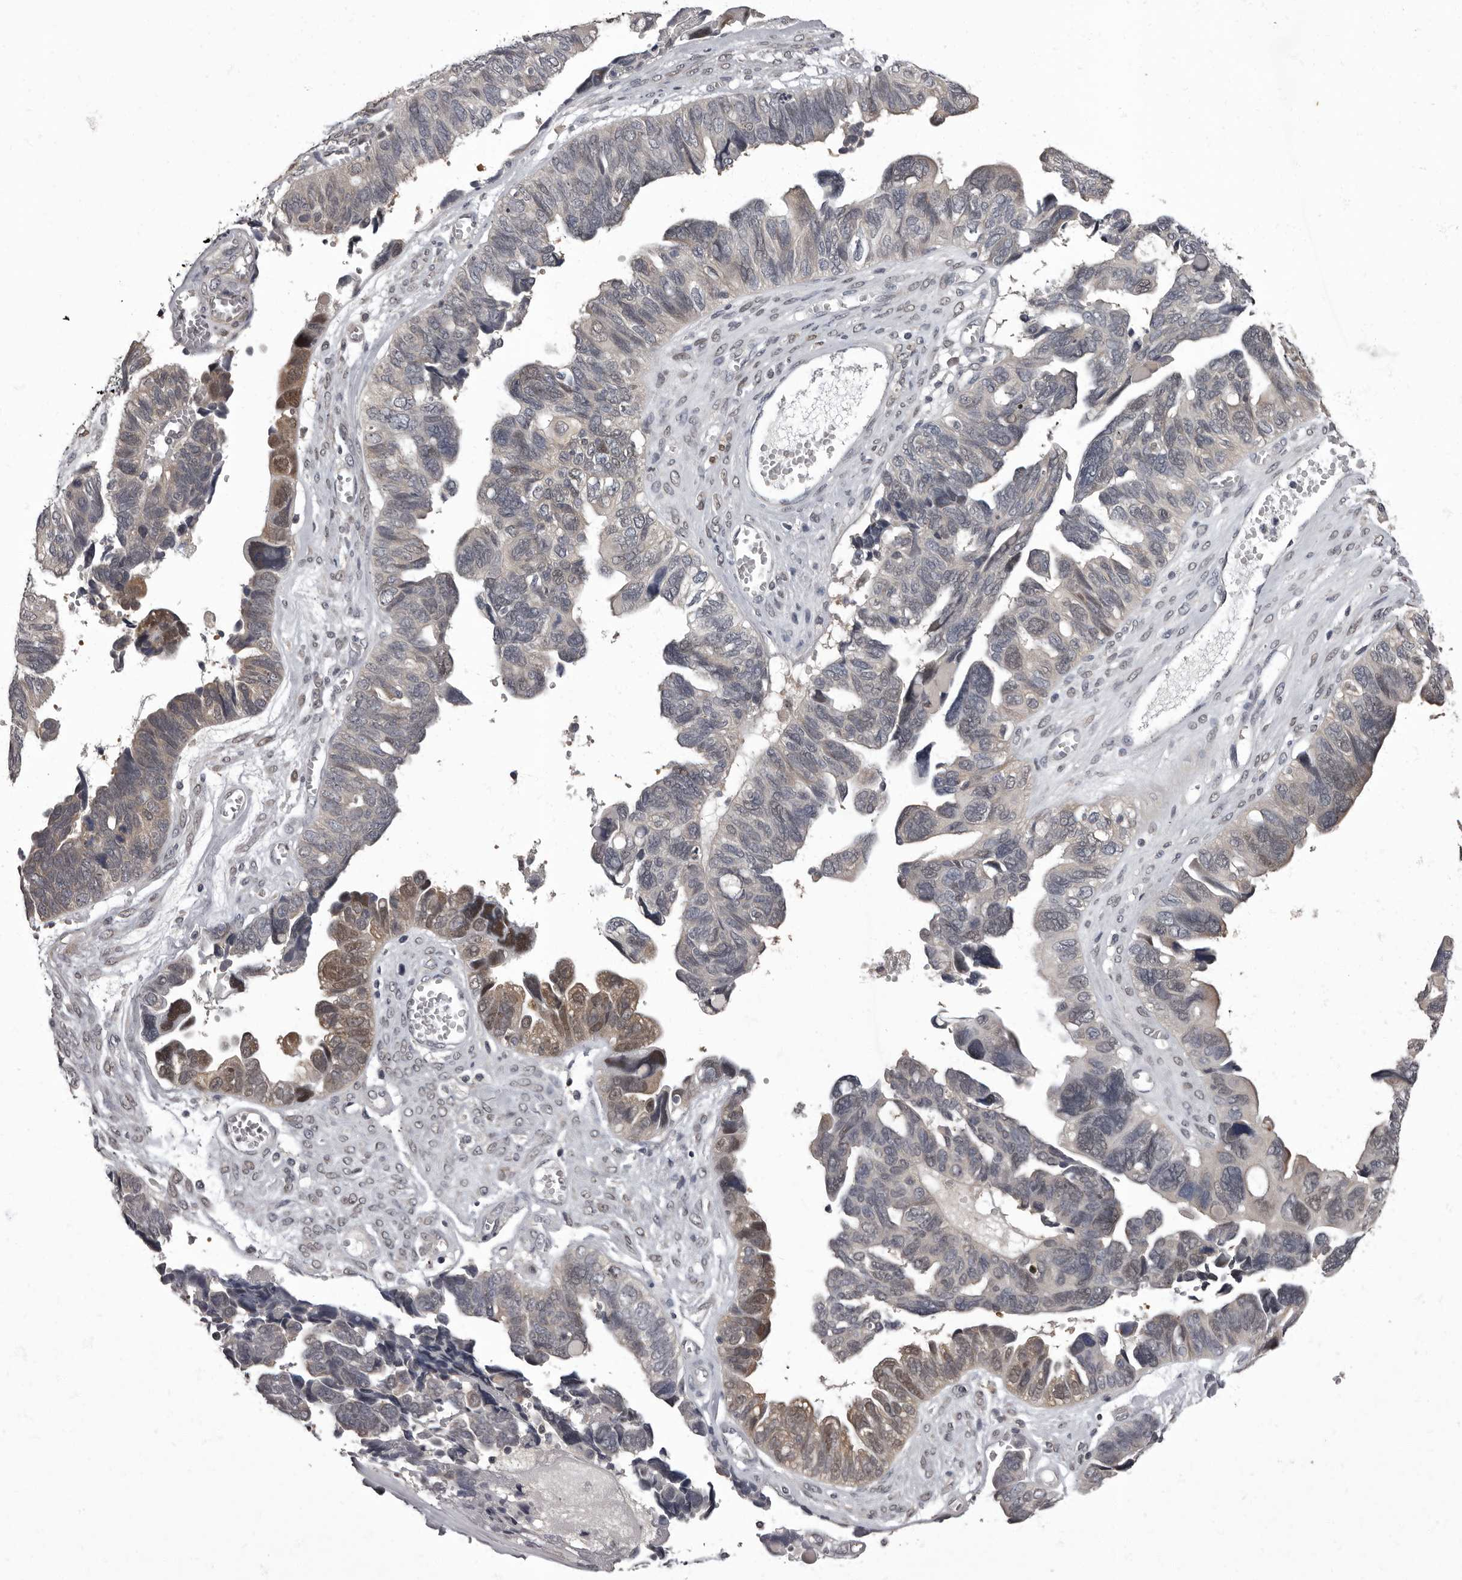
{"staining": {"intensity": "moderate", "quantity": "25%-75%", "location": "cytoplasmic/membranous,nuclear"}, "tissue": "ovarian cancer", "cell_type": "Tumor cells", "image_type": "cancer", "snomed": [{"axis": "morphology", "description": "Cystadenocarcinoma, serous, NOS"}, {"axis": "topography", "description": "Ovary"}], "caption": "IHC micrograph of serous cystadenocarcinoma (ovarian) stained for a protein (brown), which demonstrates medium levels of moderate cytoplasmic/membranous and nuclear expression in about 25%-75% of tumor cells.", "gene": "C1orf50", "patient": {"sex": "female", "age": 79}}